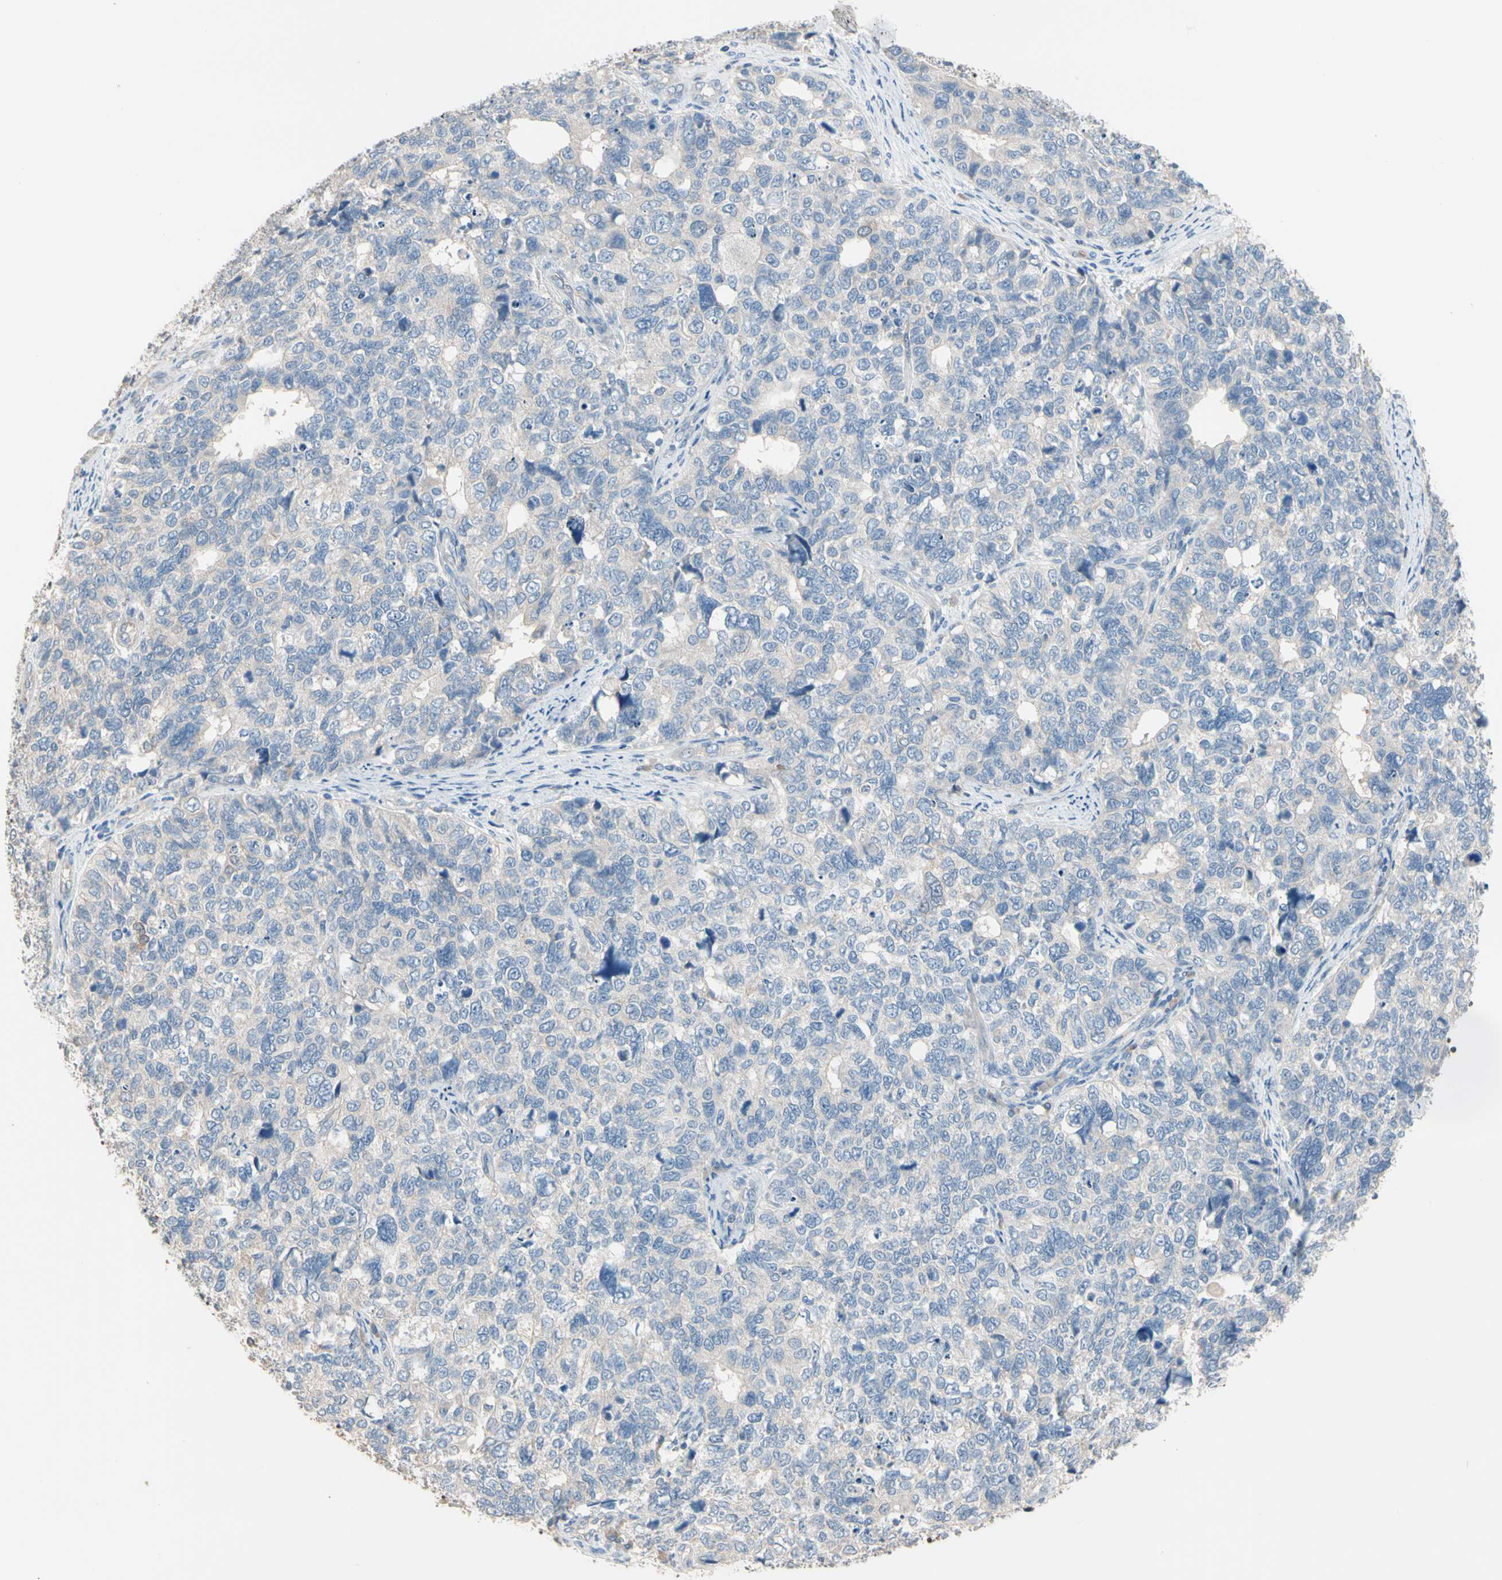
{"staining": {"intensity": "negative", "quantity": "none", "location": "none"}, "tissue": "cervical cancer", "cell_type": "Tumor cells", "image_type": "cancer", "snomed": [{"axis": "morphology", "description": "Squamous cell carcinoma, NOS"}, {"axis": "topography", "description": "Cervix"}], "caption": "The photomicrograph shows no significant expression in tumor cells of cervical cancer (squamous cell carcinoma).", "gene": "BBOX1", "patient": {"sex": "female", "age": 63}}